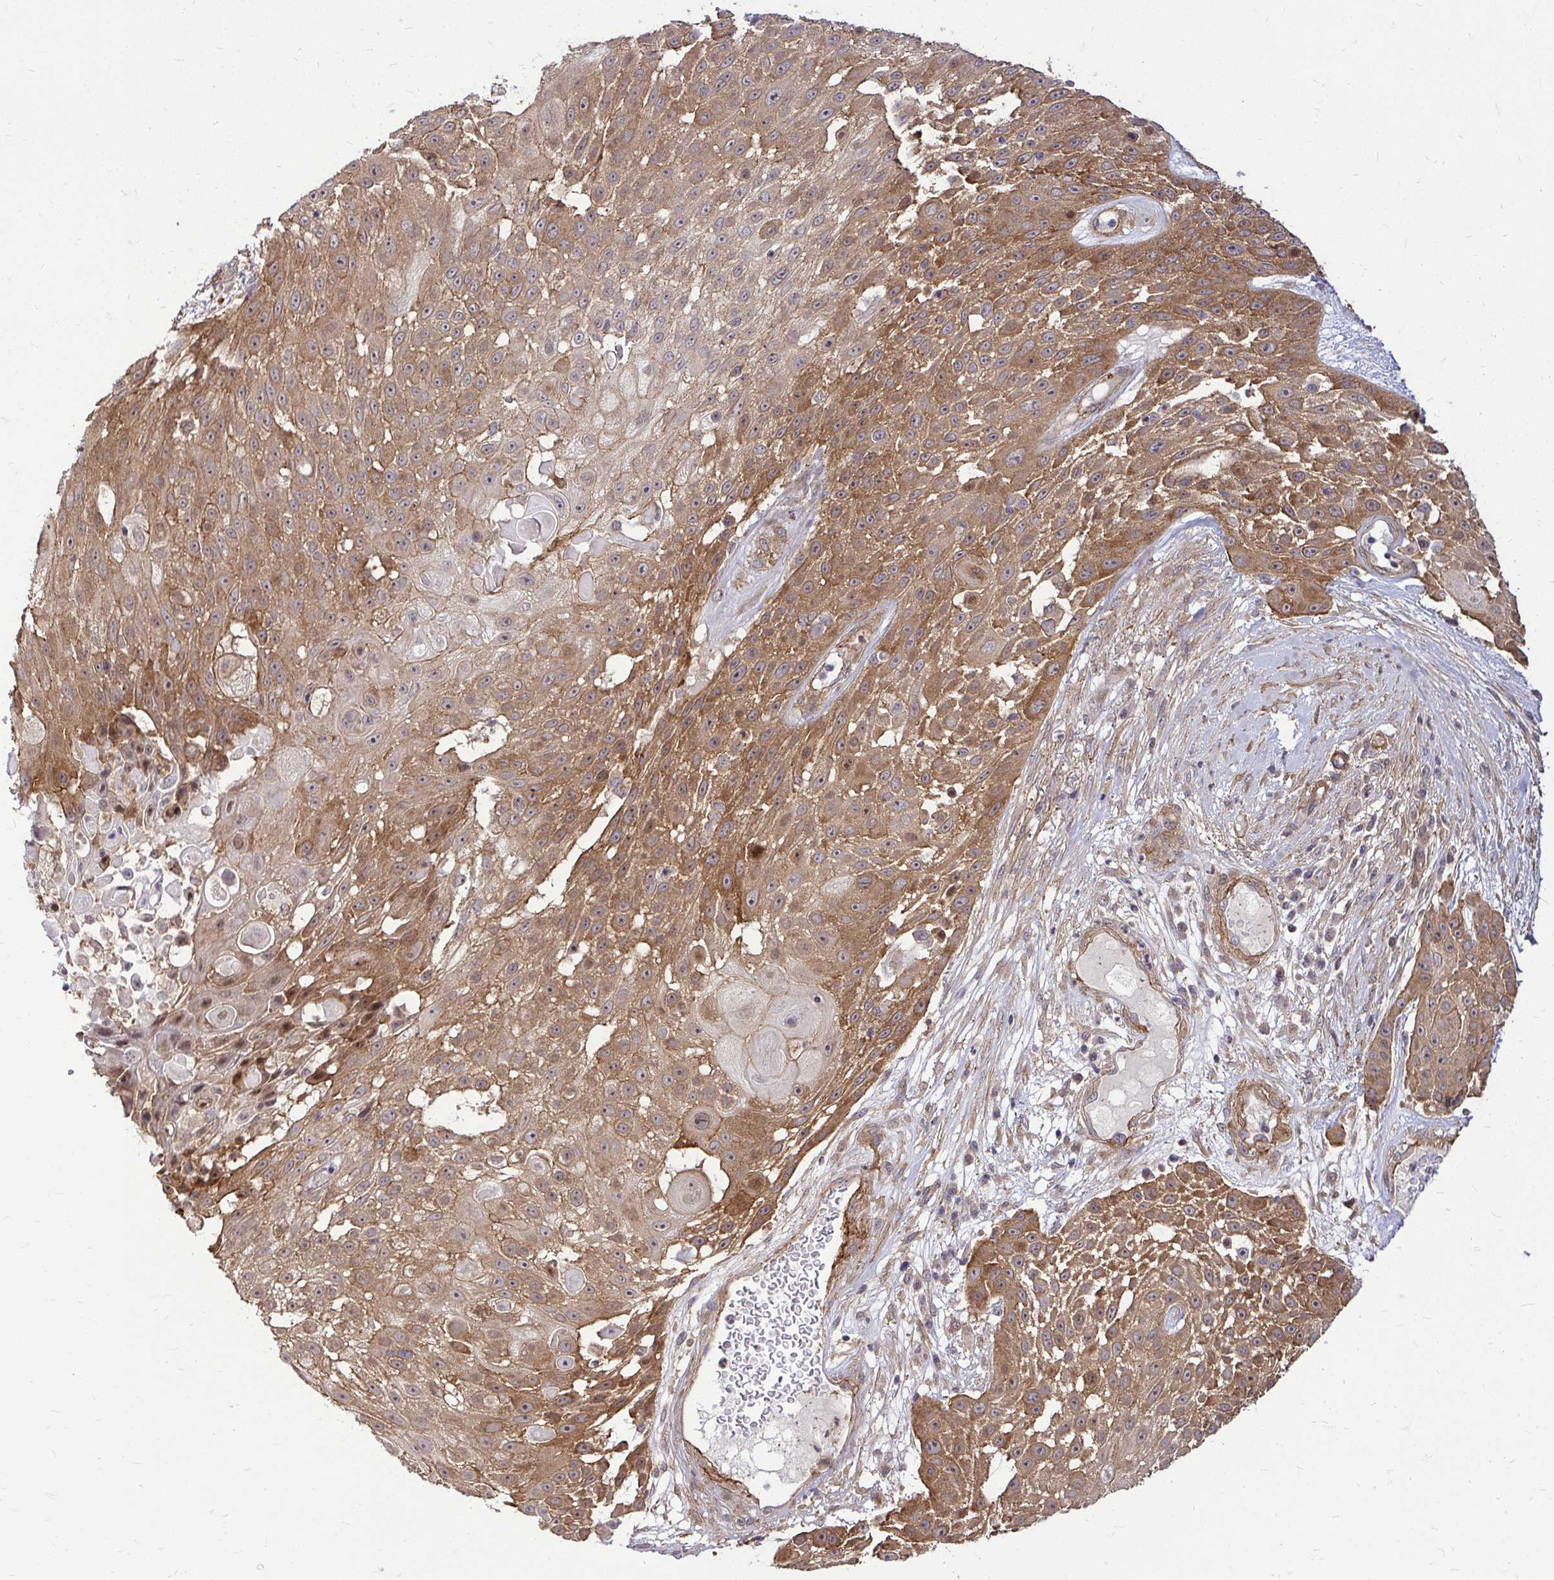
{"staining": {"intensity": "moderate", "quantity": ">75%", "location": "cytoplasmic/membranous,nuclear"}, "tissue": "skin cancer", "cell_type": "Tumor cells", "image_type": "cancer", "snomed": [{"axis": "morphology", "description": "Squamous cell carcinoma, NOS"}, {"axis": "topography", "description": "Skin"}], "caption": "Immunohistochemistry photomicrograph of skin cancer (squamous cell carcinoma) stained for a protein (brown), which shows medium levels of moderate cytoplasmic/membranous and nuclear expression in about >75% of tumor cells.", "gene": "TRIP6", "patient": {"sex": "female", "age": 86}}